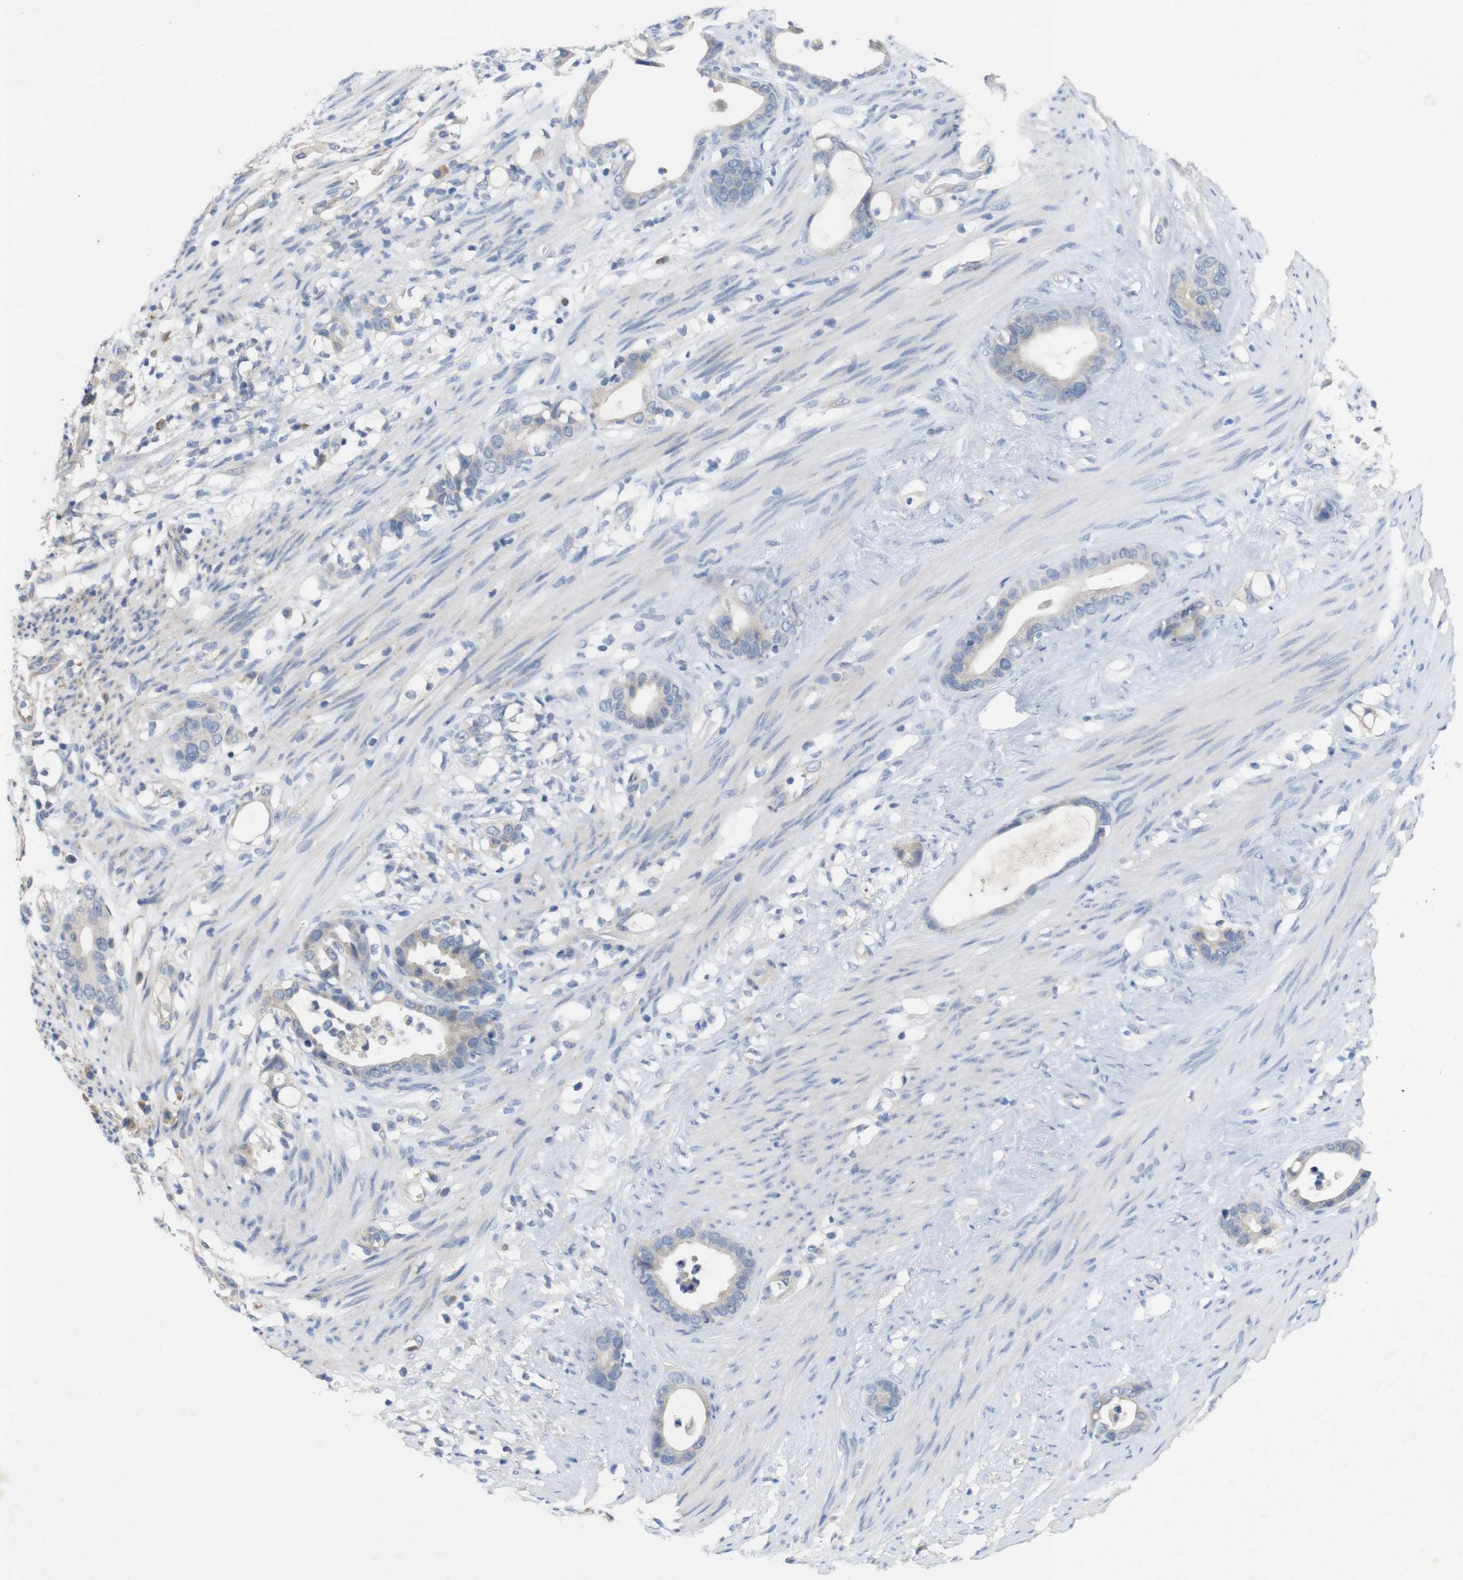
{"staining": {"intensity": "weak", "quantity": "<25%", "location": "cytoplasmic/membranous"}, "tissue": "stomach cancer", "cell_type": "Tumor cells", "image_type": "cancer", "snomed": [{"axis": "morphology", "description": "Adenocarcinoma, NOS"}, {"axis": "topography", "description": "Stomach"}], "caption": "Immunohistochemistry (IHC) histopathology image of stomach cancer (adenocarcinoma) stained for a protein (brown), which displays no staining in tumor cells. The staining was performed using DAB (3,3'-diaminobenzidine) to visualize the protein expression in brown, while the nuclei were stained in blue with hematoxylin (Magnification: 20x).", "gene": "BCAR3", "patient": {"sex": "female", "age": 75}}